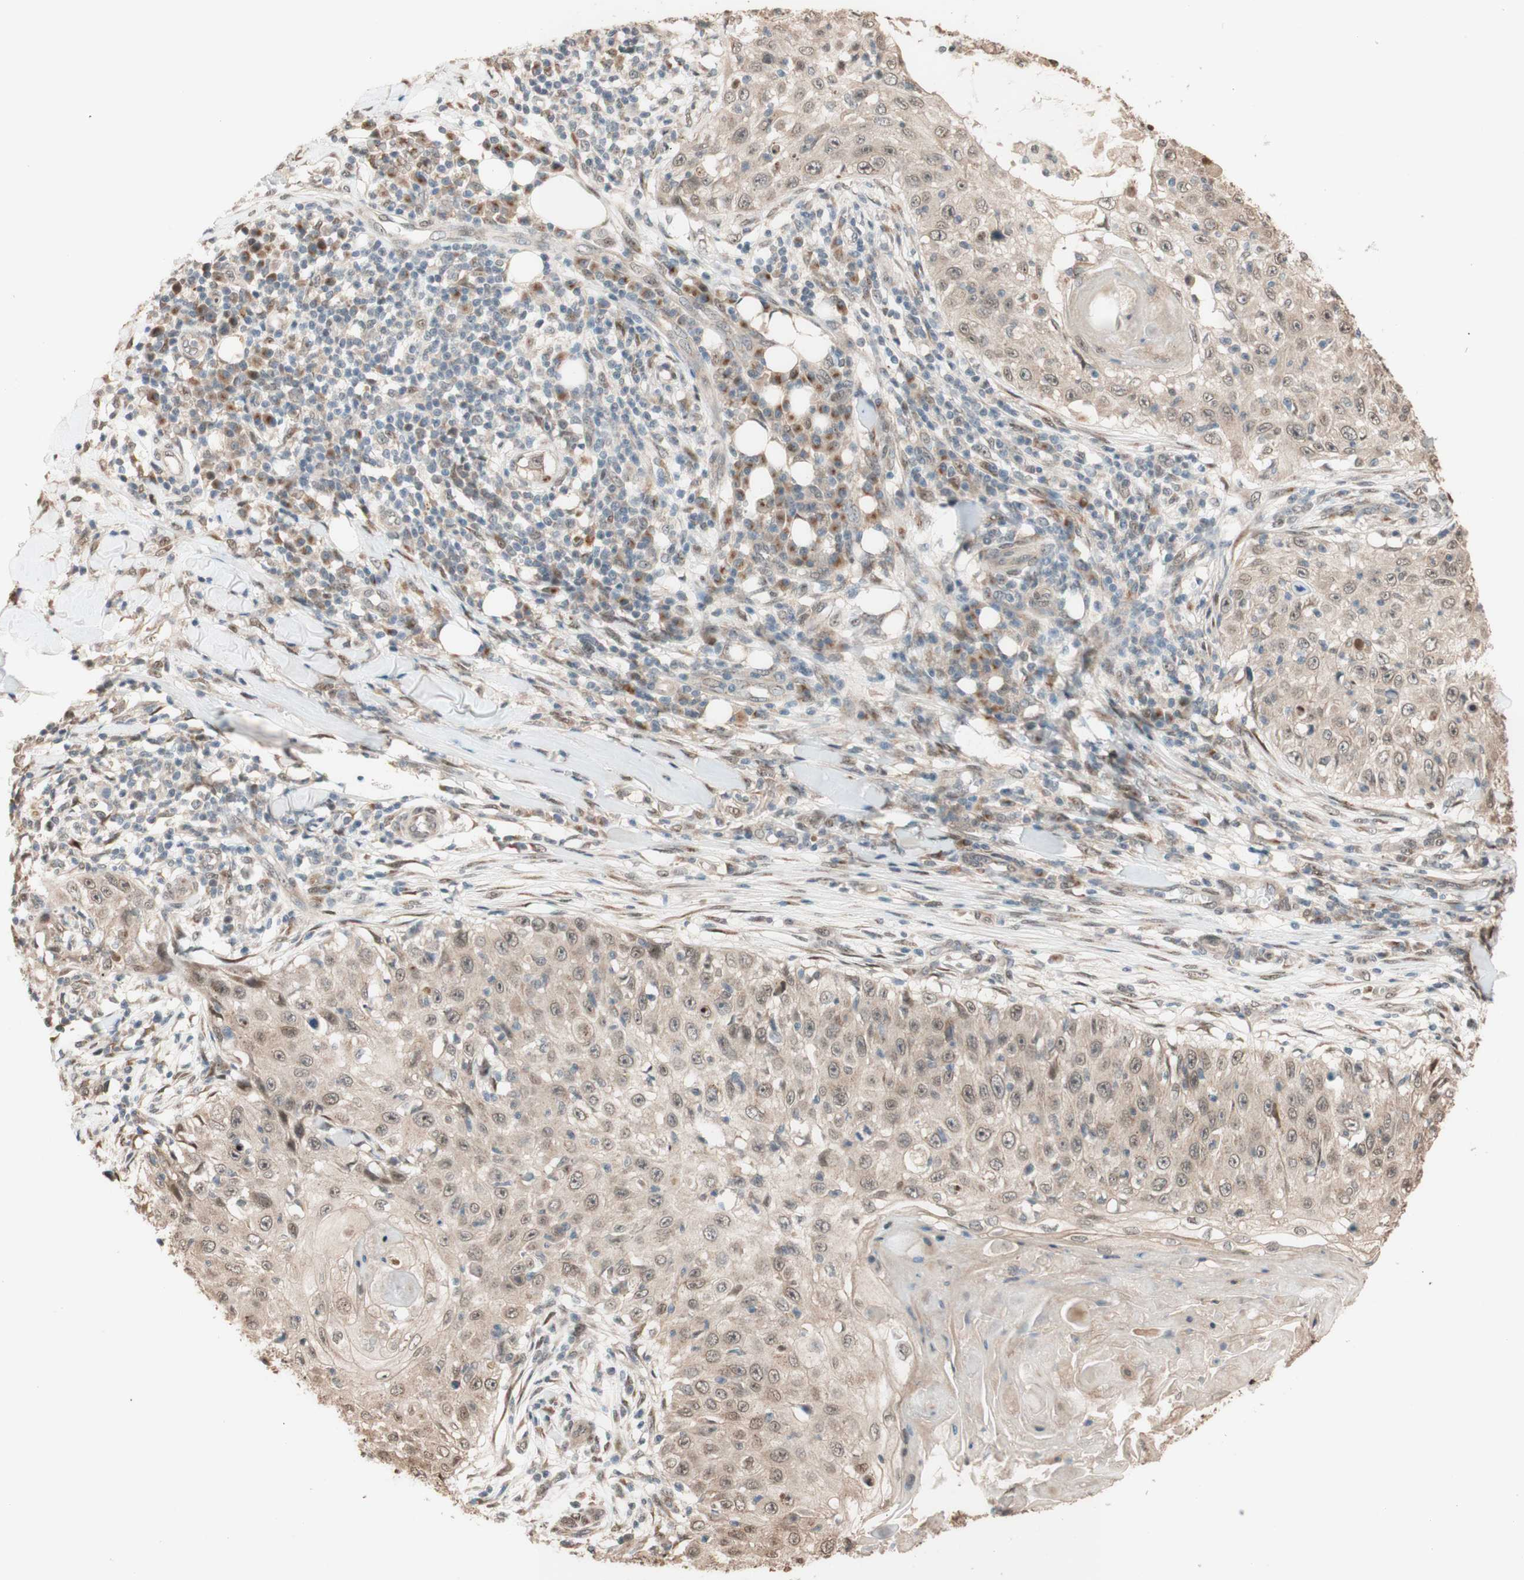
{"staining": {"intensity": "weak", "quantity": "<25%", "location": "cytoplasmic/membranous"}, "tissue": "skin cancer", "cell_type": "Tumor cells", "image_type": "cancer", "snomed": [{"axis": "morphology", "description": "Squamous cell carcinoma, NOS"}, {"axis": "topography", "description": "Skin"}], "caption": "Protein analysis of skin cancer (squamous cell carcinoma) demonstrates no significant positivity in tumor cells.", "gene": "CCNC", "patient": {"sex": "male", "age": 86}}